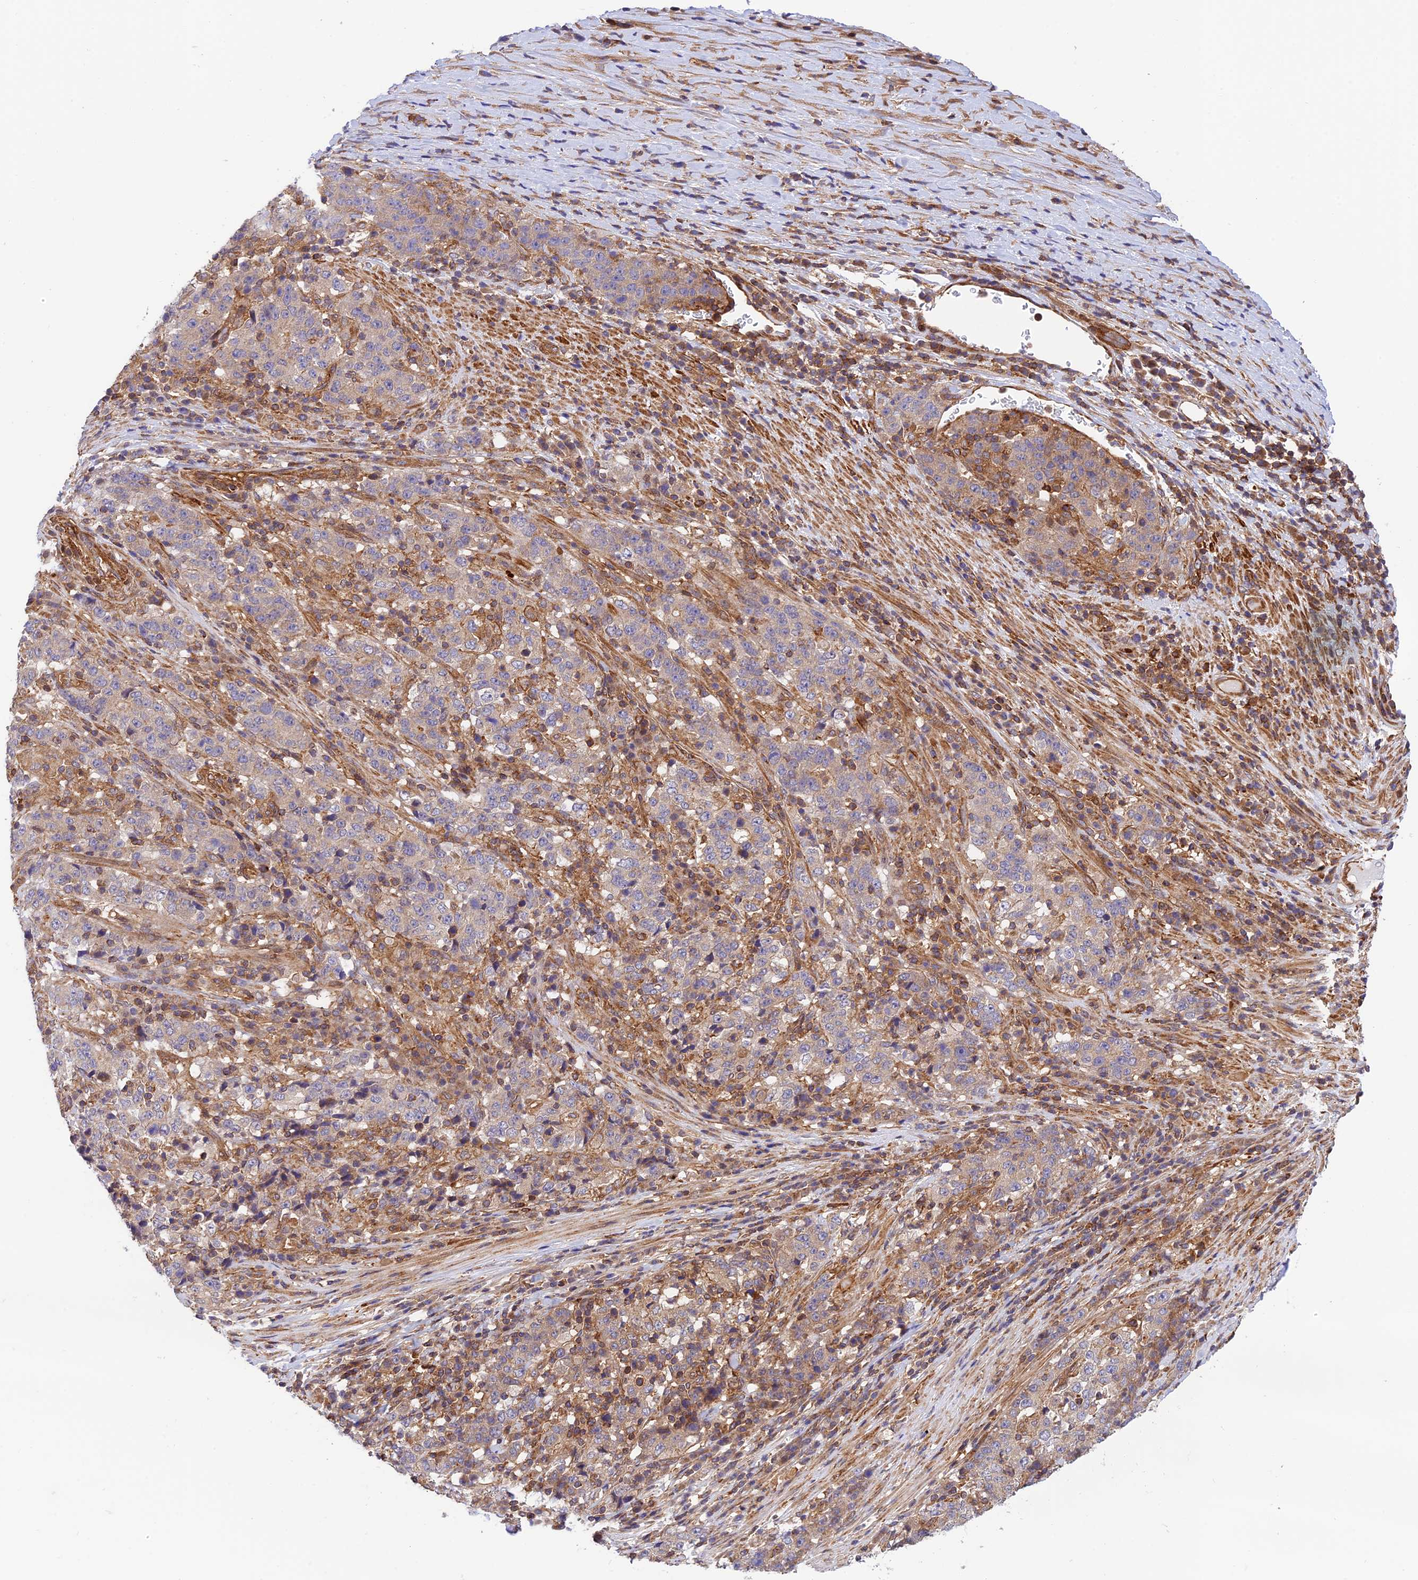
{"staining": {"intensity": "weak", "quantity": "25%-75%", "location": "cytoplasmic/membranous"}, "tissue": "stomach cancer", "cell_type": "Tumor cells", "image_type": "cancer", "snomed": [{"axis": "morphology", "description": "Adenocarcinoma, NOS"}, {"axis": "topography", "description": "Stomach"}], "caption": "Immunohistochemical staining of stomach adenocarcinoma reveals low levels of weak cytoplasmic/membranous protein expression in about 25%-75% of tumor cells. Nuclei are stained in blue.", "gene": "EVI5L", "patient": {"sex": "male", "age": 59}}